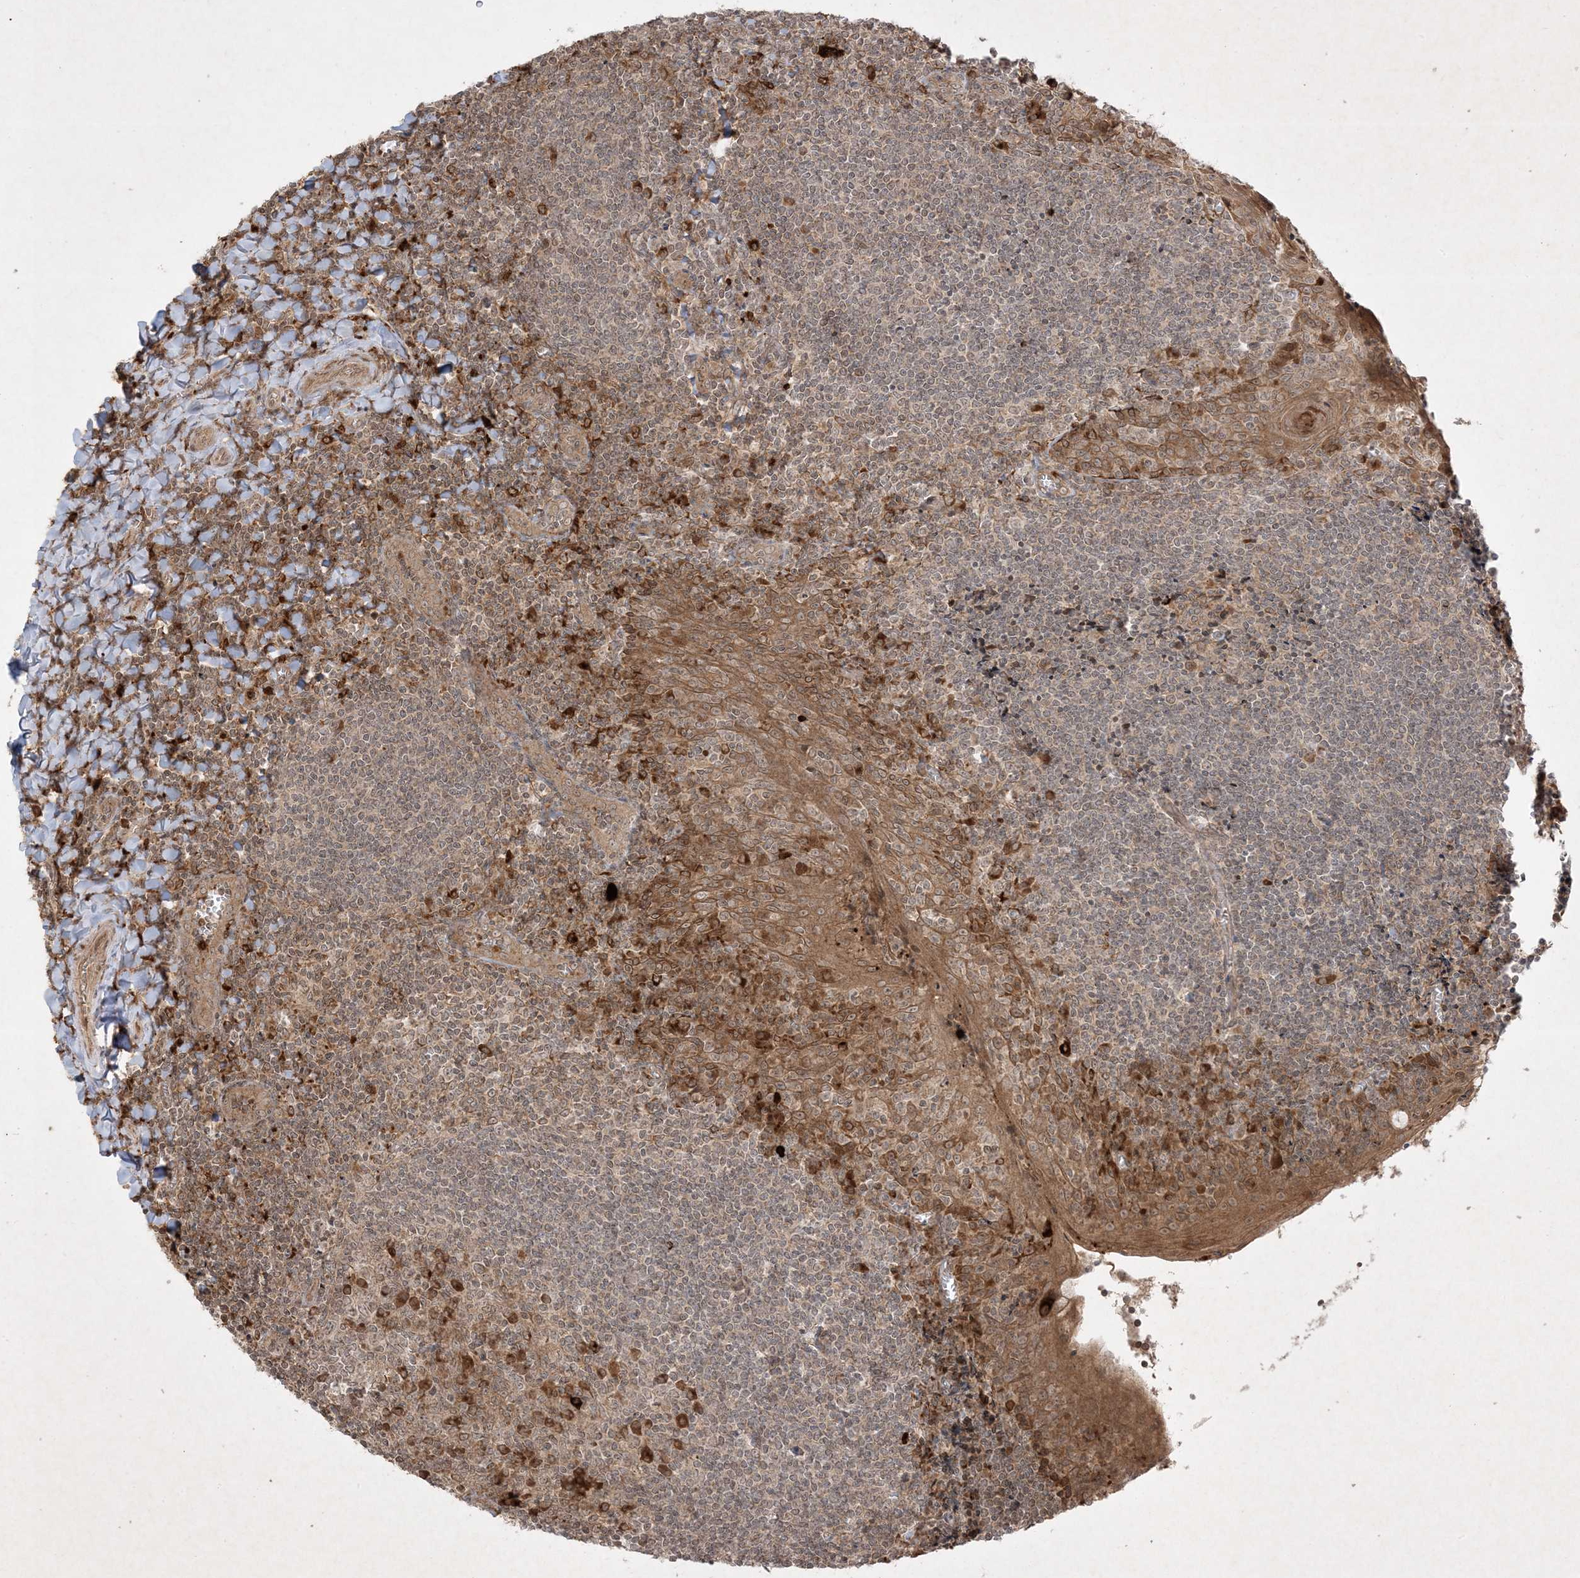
{"staining": {"intensity": "weak", "quantity": "25%-75%", "location": "cytoplasmic/membranous"}, "tissue": "tonsil", "cell_type": "Germinal center cells", "image_type": "normal", "snomed": [{"axis": "morphology", "description": "Normal tissue, NOS"}, {"axis": "topography", "description": "Tonsil"}], "caption": "Germinal center cells display low levels of weak cytoplasmic/membranous positivity in approximately 25%-75% of cells in normal tonsil. (DAB (3,3'-diaminobenzidine) = brown stain, brightfield microscopy at high magnification).", "gene": "PTK6", "patient": {"sex": "male", "age": 27}}